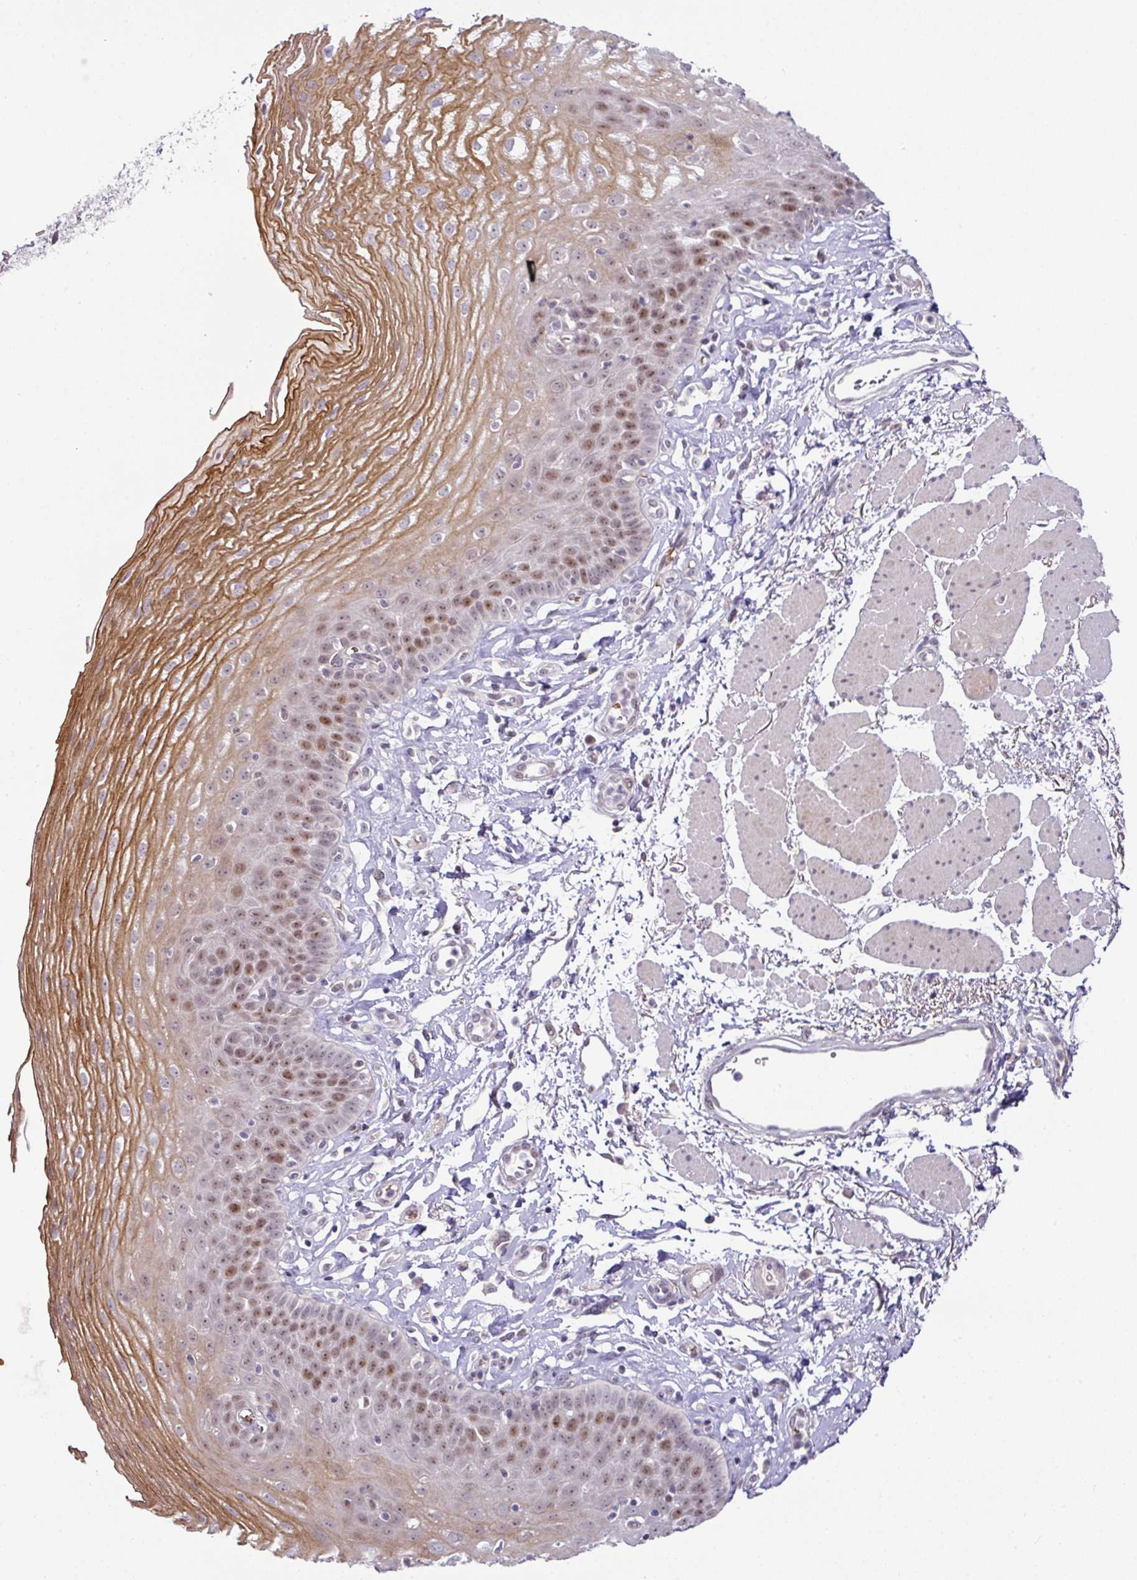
{"staining": {"intensity": "moderate", "quantity": "25%-75%", "location": "cytoplasmic/membranous,nuclear"}, "tissue": "esophagus", "cell_type": "Squamous epithelial cells", "image_type": "normal", "snomed": [{"axis": "morphology", "description": "Normal tissue, NOS"}, {"axis": "topography", "description": "Esophagus"}], "caption": "Immunohistochemistry (IHC) (DAB) staining of normal human esophagus displays moderate cytoplasmic/membranous,nuclear protein positivity in about 25%-75% of squamous epithelial cells. Nuclei are stained in blue.", "gene": "PARP2", "patient": {"sex": "female", "age": 81}}